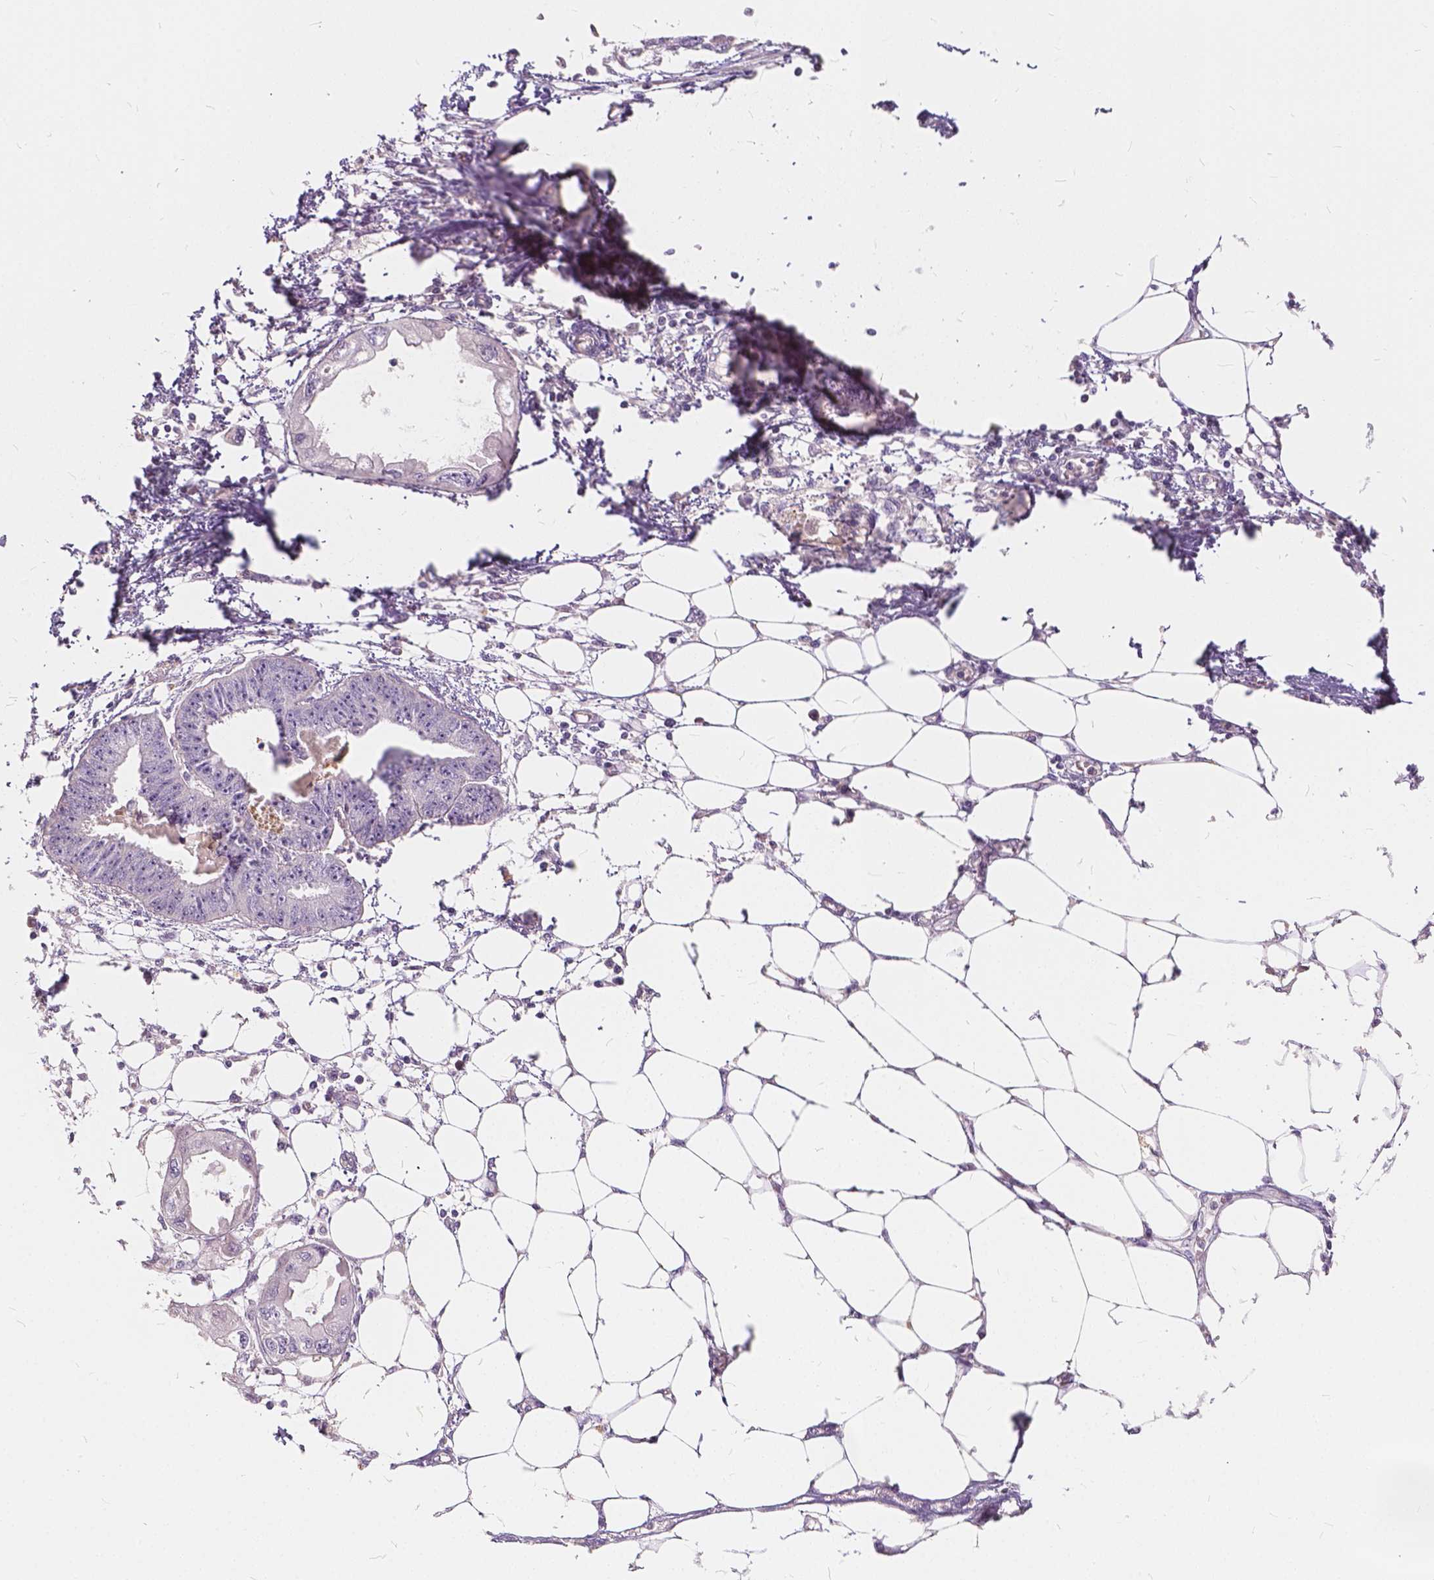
{"staining": {"intensity": "negative", "quantity": "none", "location": "none"}, "tissue": "endometrial cancer", "cell_type": "Tumor cells", "image_type": "cancer", "snomed": [{"axis": "morphology", "description": "Adenocarcinoma, NOS"}, {"axis": "morphology", "description": "Adenocarcinoma, metastatic, NOS"}, {"axis": "topography", "description": "Adipose tissue"}, {"axis": "topography", "description": "Endometrium"}], "caption": "The image shows no staining of tumor cells in endometrial cancer.", "gene": "KIAA0513", "patient": {"sex": "female", "age": 67}}